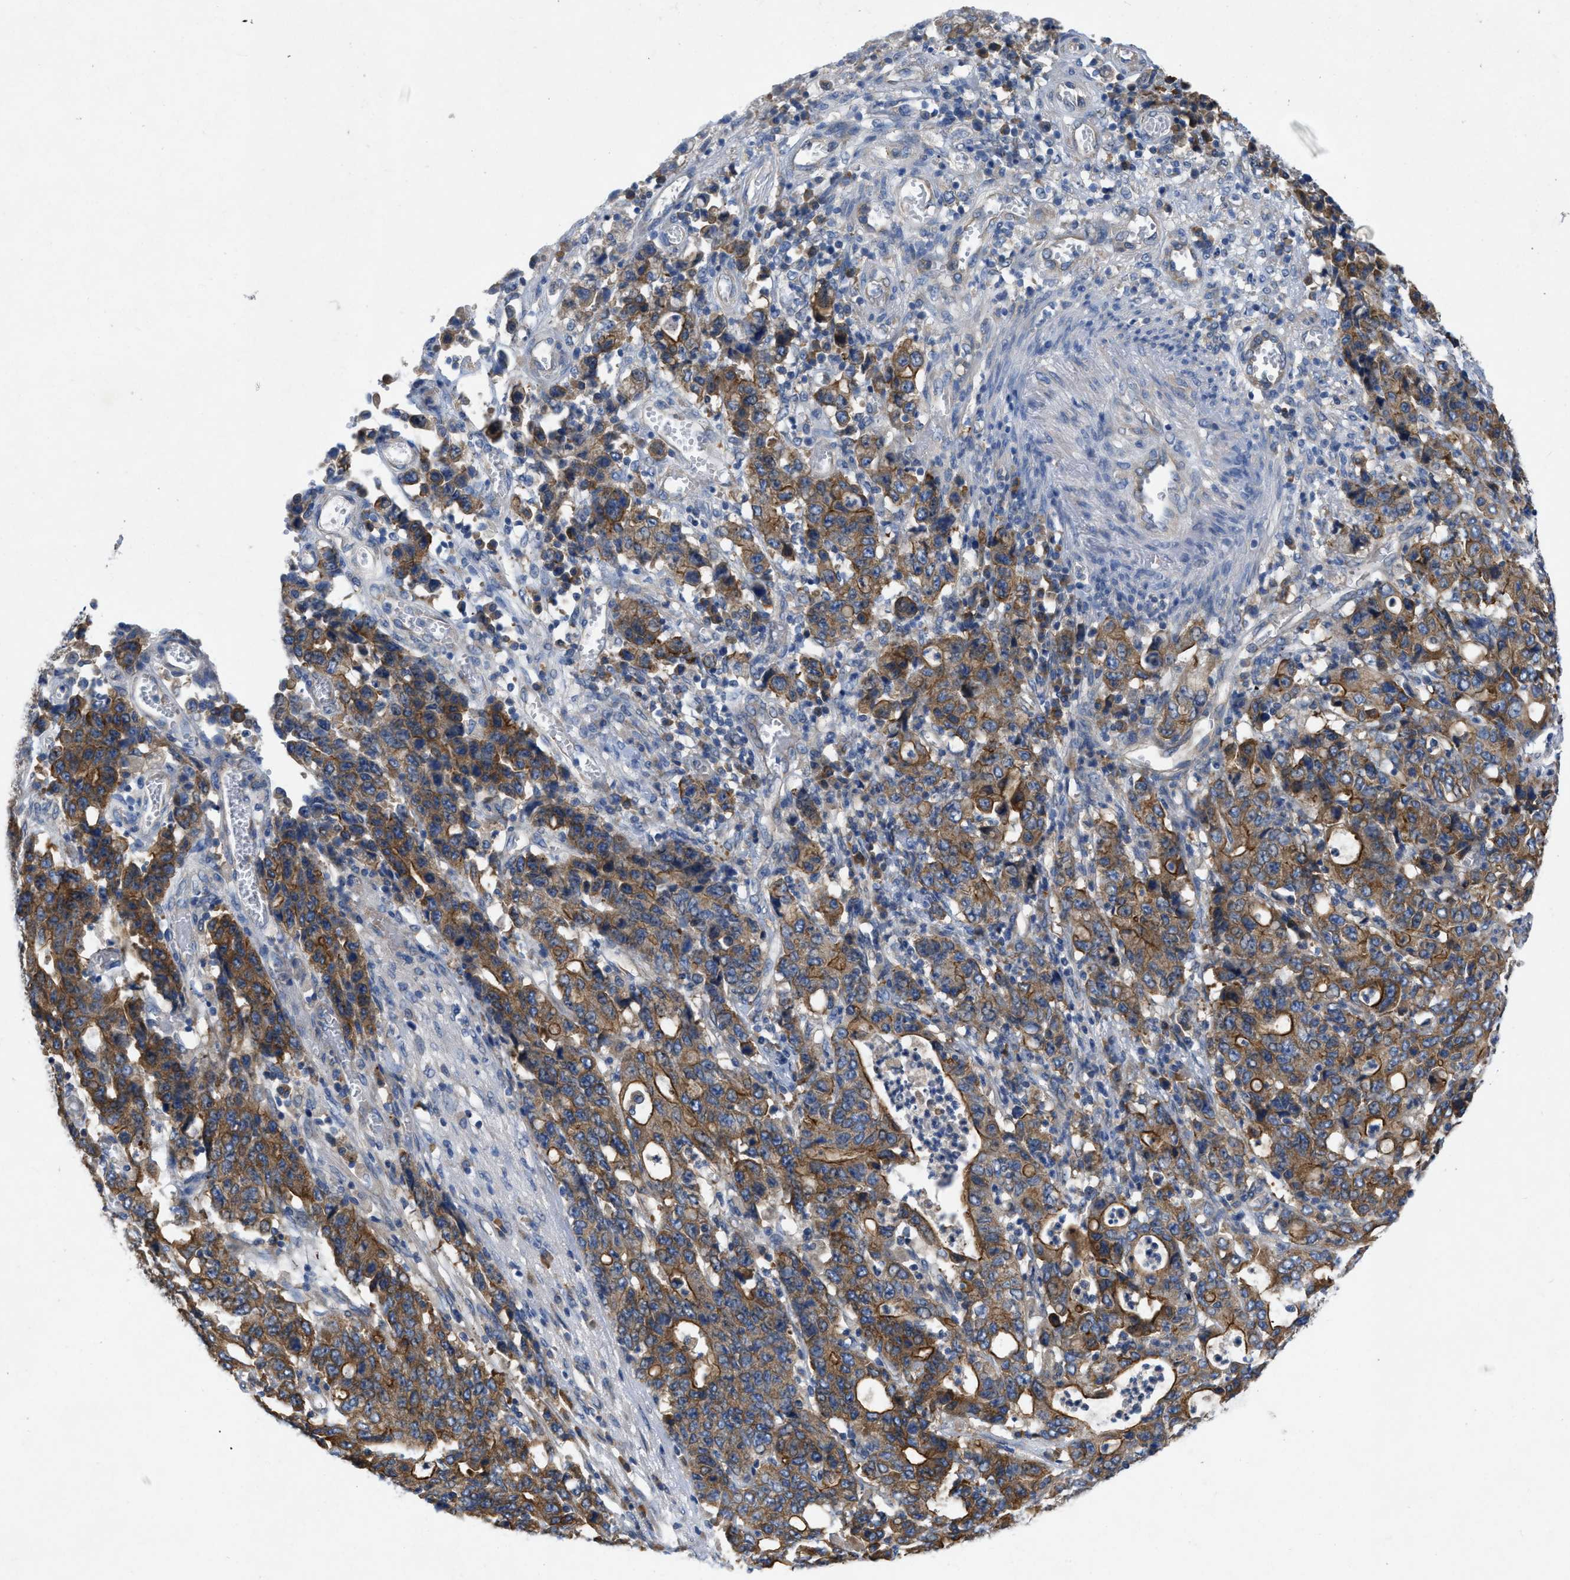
{"staining": {"intensity": "strong", "quantity": ">75%", "location": "cytoplasmic/membranous"}, "tissue": "stomach cancer", "cell_type": "Tumor cells", "image_type": "cancer", "snomed": [{"axis": "morphology", "description": "Adenocarcinoma, NOS"}, {"axis": "topography", "description": "Stomach, upper"}], "caption": "Human stomach adenocarcinoma stained with a protein marker exhibits strong staining in tumor cells.", "gene": "TMEM131", "patient": {"sex": "male", "age": 69}}